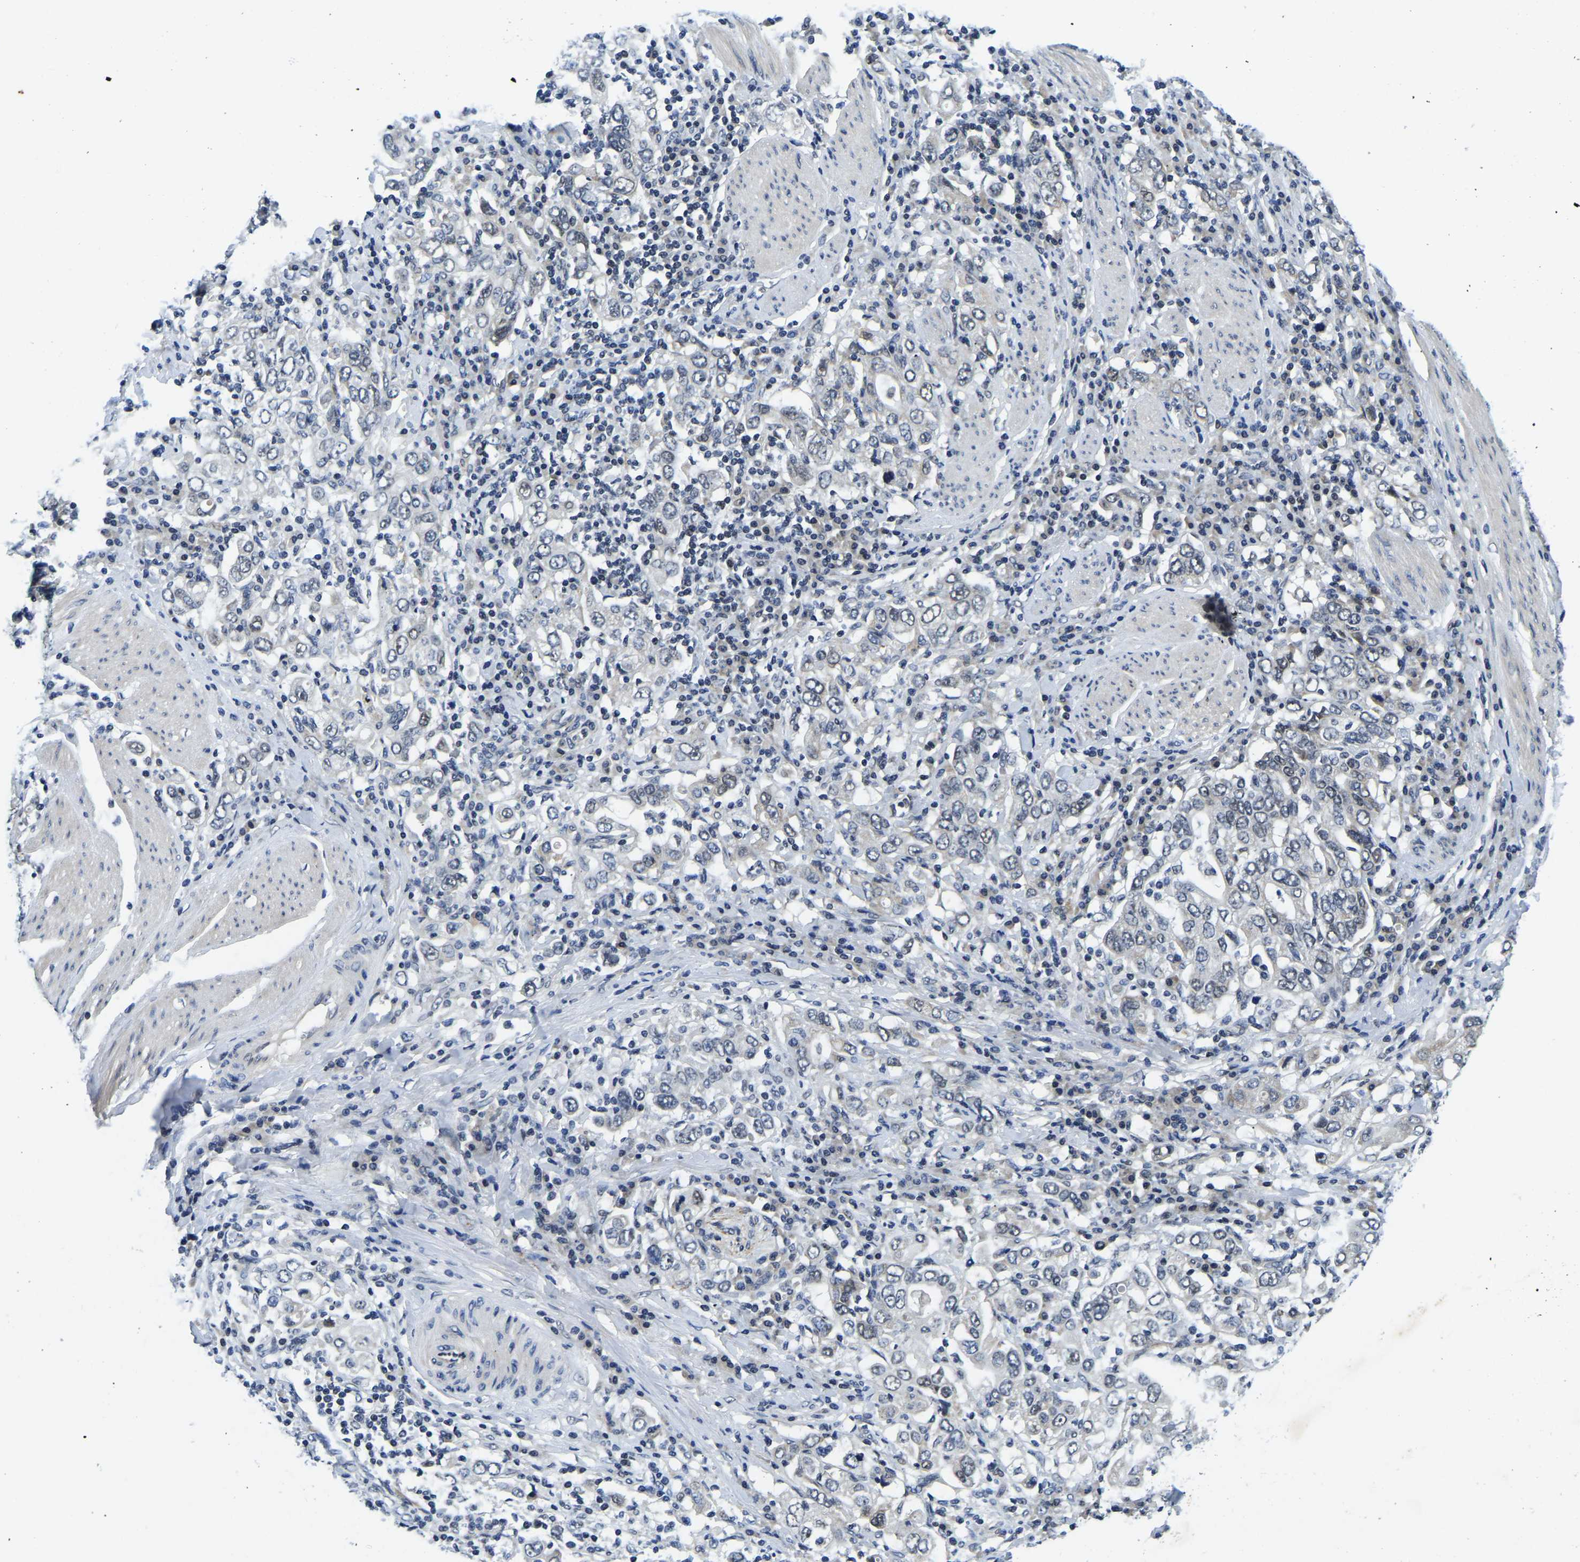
{"staining": {"intensity": "negative", "quantity": "none", "location": "none"}, "tissue": "stomach cancer", "cell_type": "Tumor cells", "image_type": "cancer", "snomed": [{"axis": "morphology", "description": "Adenocarcinoma, NOS"}, {"axis": "topography", "description": "Stomach, upper"}], "caption": "Tumor cells show no significant protein positivity in stomach cancer.", "gene": "POLDIP3", "patient": {"sex": "male", "age": 62}}